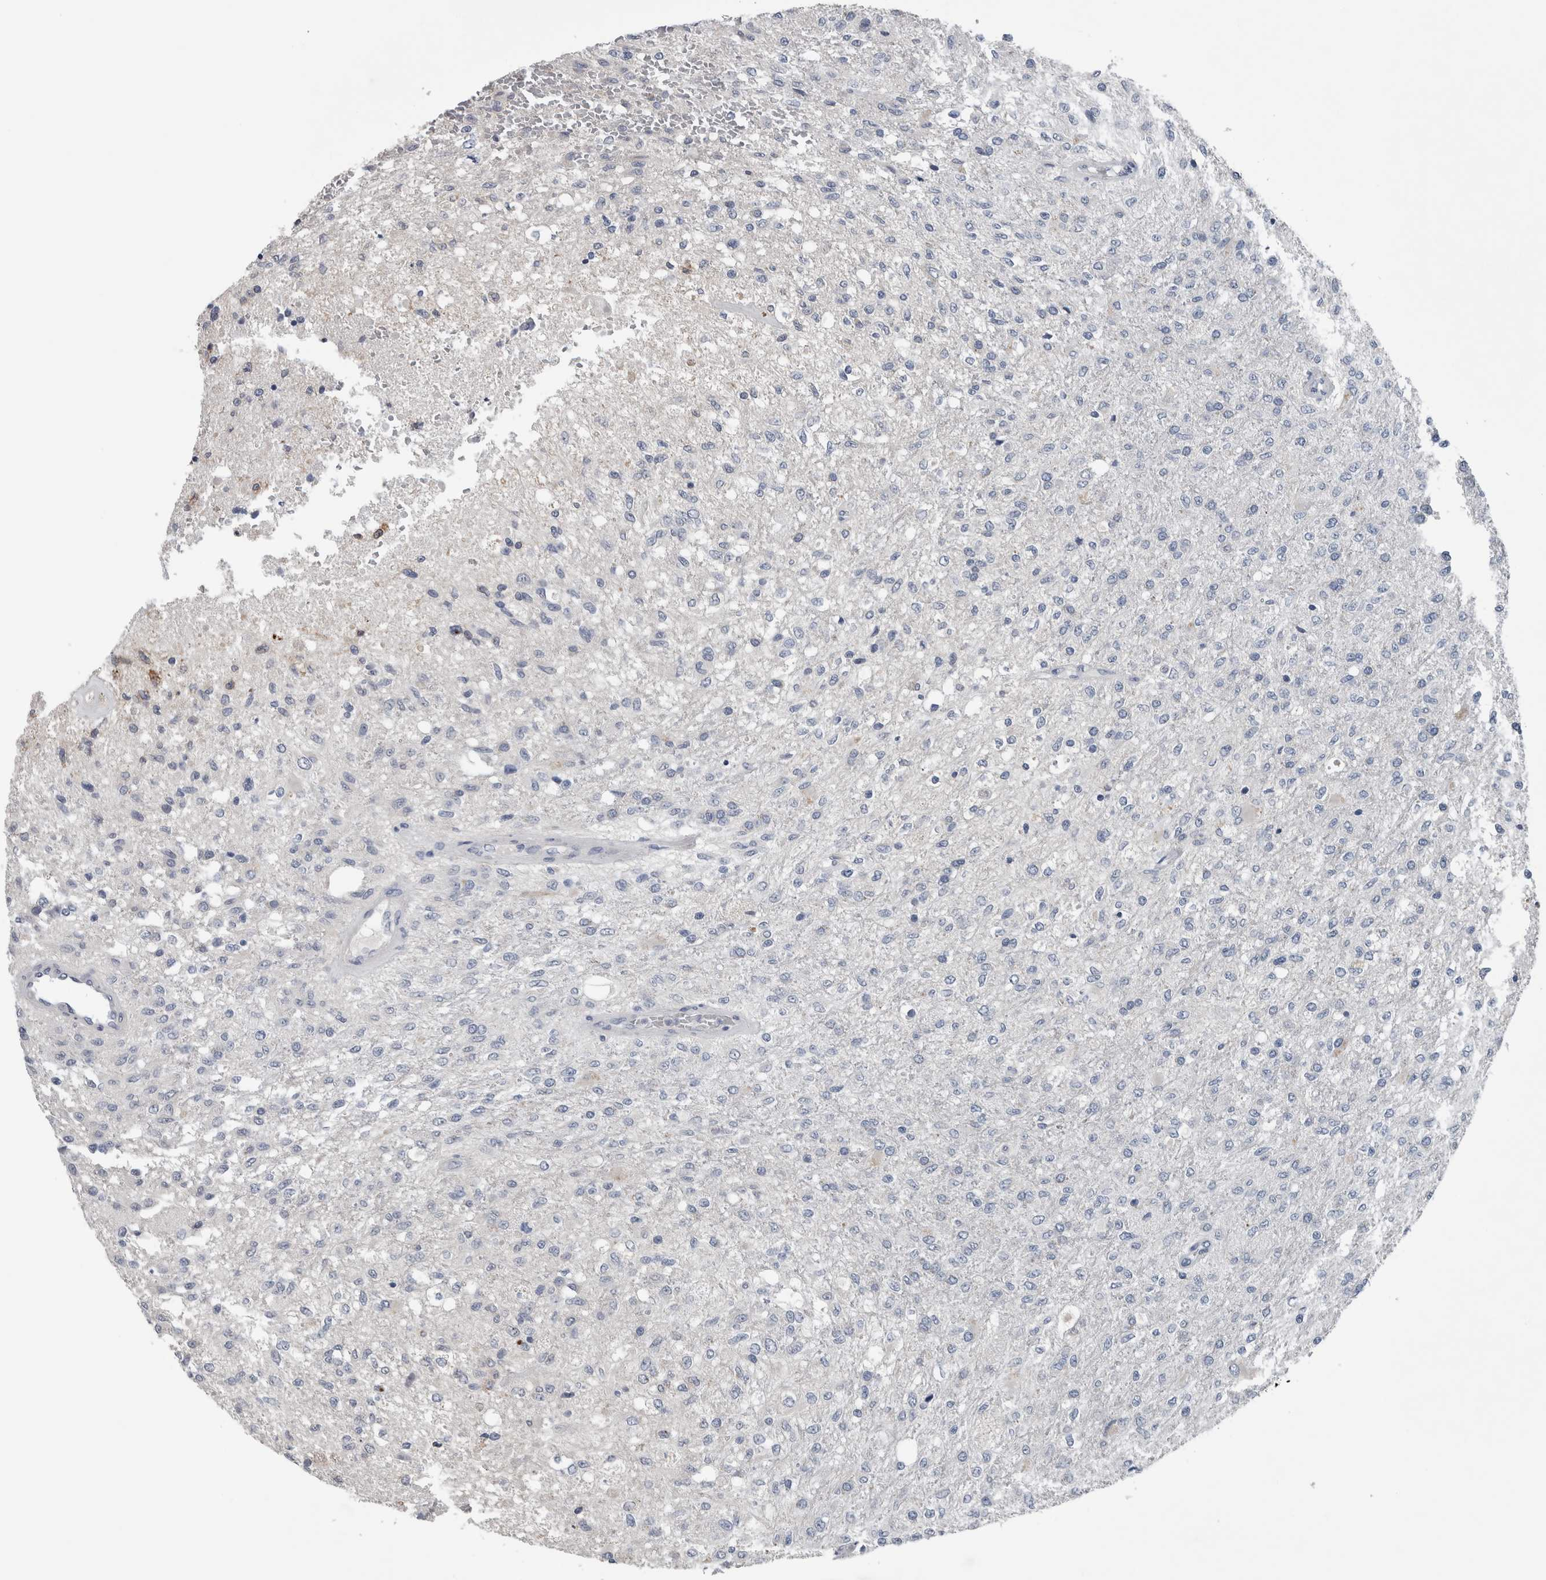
{"staining": {"intensity": "negative", "quantity": "none", "location": "none"}, "tissue": "glioma", "cell_type": "Tumor cells", "image_type": "cancer", "snomed": [{"axis": "morphology", "description": "Normal tissue, NOS"}, {"axis": "morphology", "description": "Glioma, malignant, High grade"}, {"axis": "topography", "description": "Cerebral cortex"}], "caption": "The immunohistochemistry (IHC) histopathology image has no significant expression in tumor cells of glioma tissue.", "gene": "CRNN", "patient": {"sex": "male", "age": 77}}